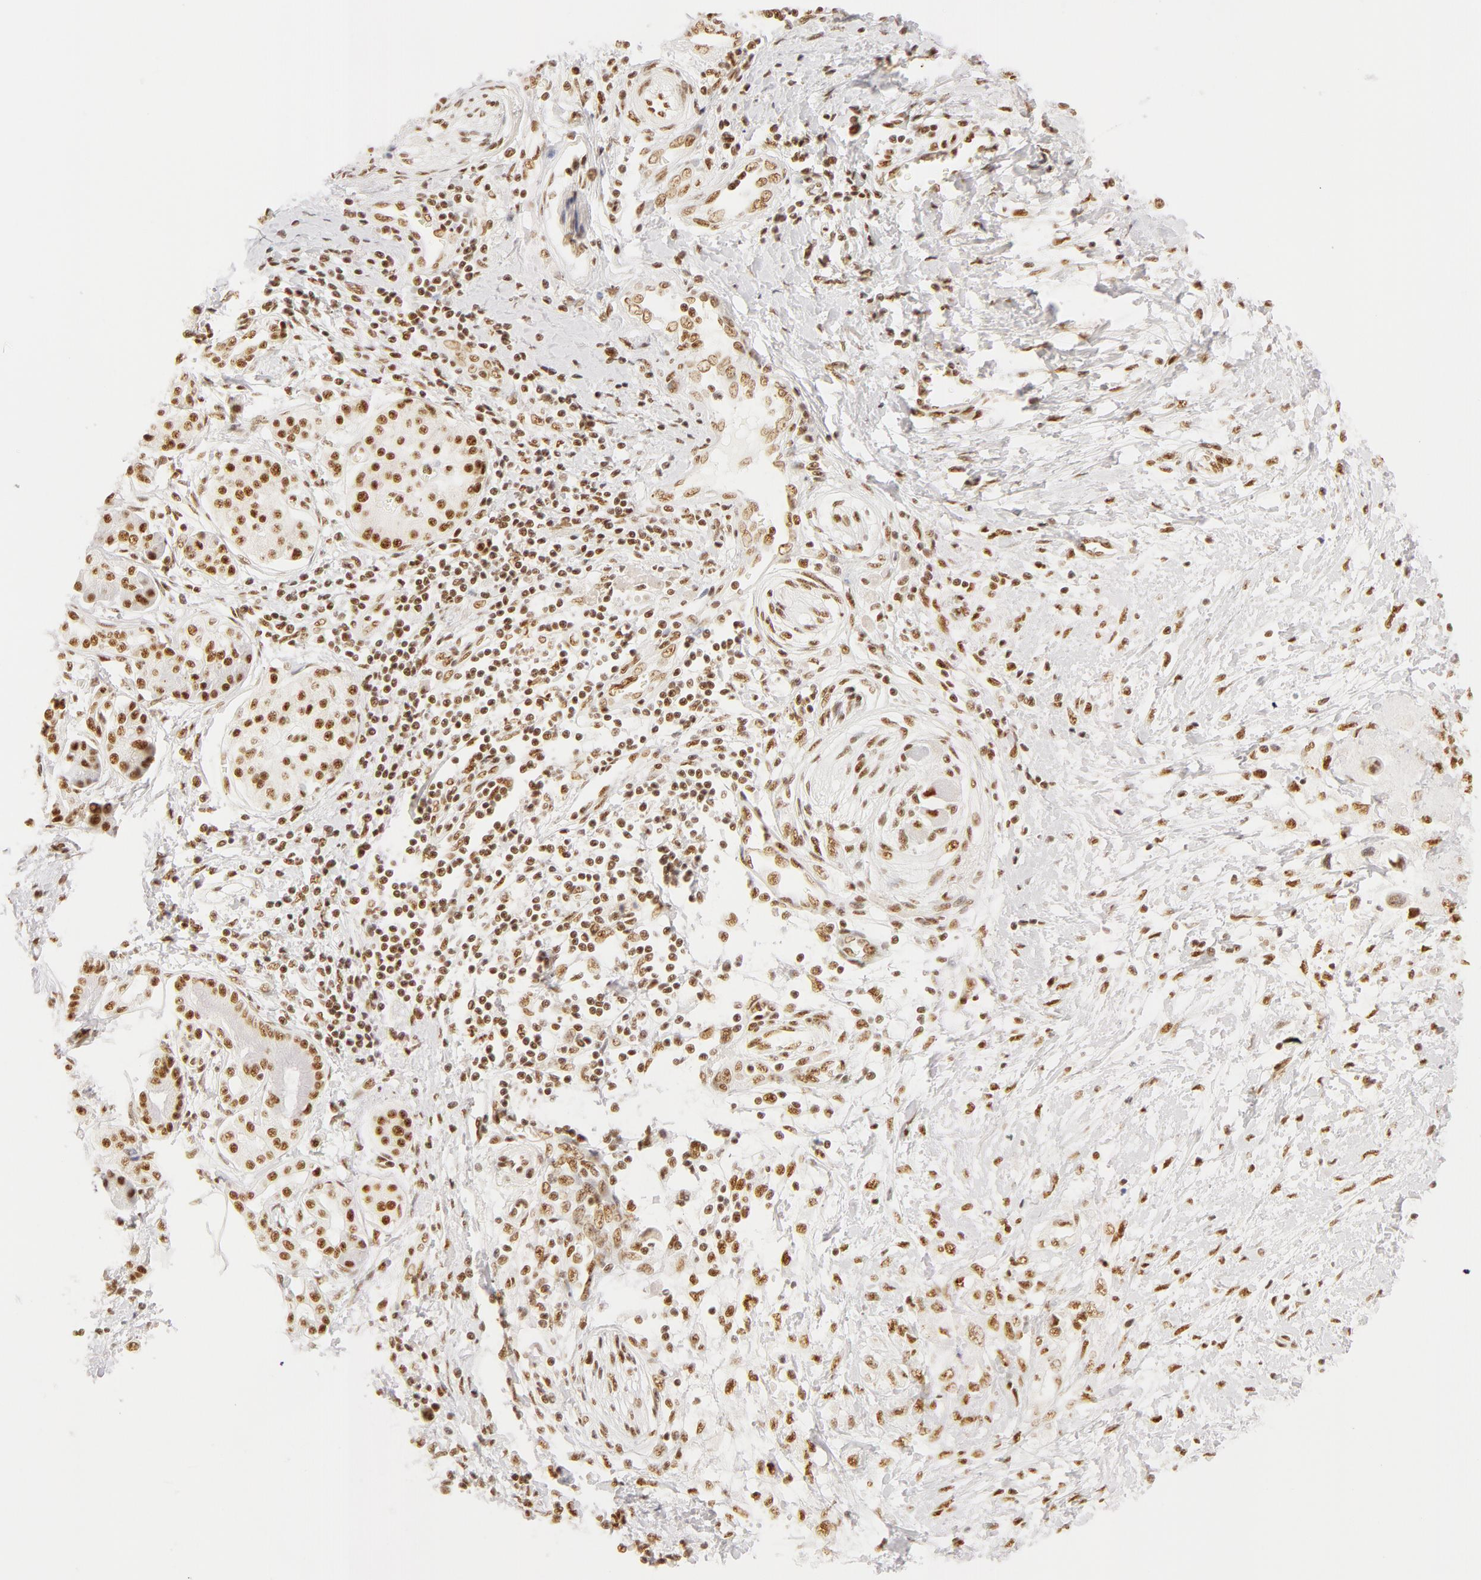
{"staining": {"intensity": "moderate", "quantity": ">75%", "location": "nuclear"}, "tissue": "pancreatic cancer", "cell_type": "Tumor cells", "image_type": "cancer", "snomed": [{"axis": "morphology", "description": "Adenocarcinoma, NOS"}, {"axis": "topography", "description": "Pancreas"}], "caption": "An image of pancreatic cancer (adenocarcinoma) stained for a protein displays moderate nuclear brown staining in tumor cells. (DAB IHC, brown staining for protein, blue staining for nuclei).", "gene": "RBM39", "patient": {"sex": "female", "age": 66}}